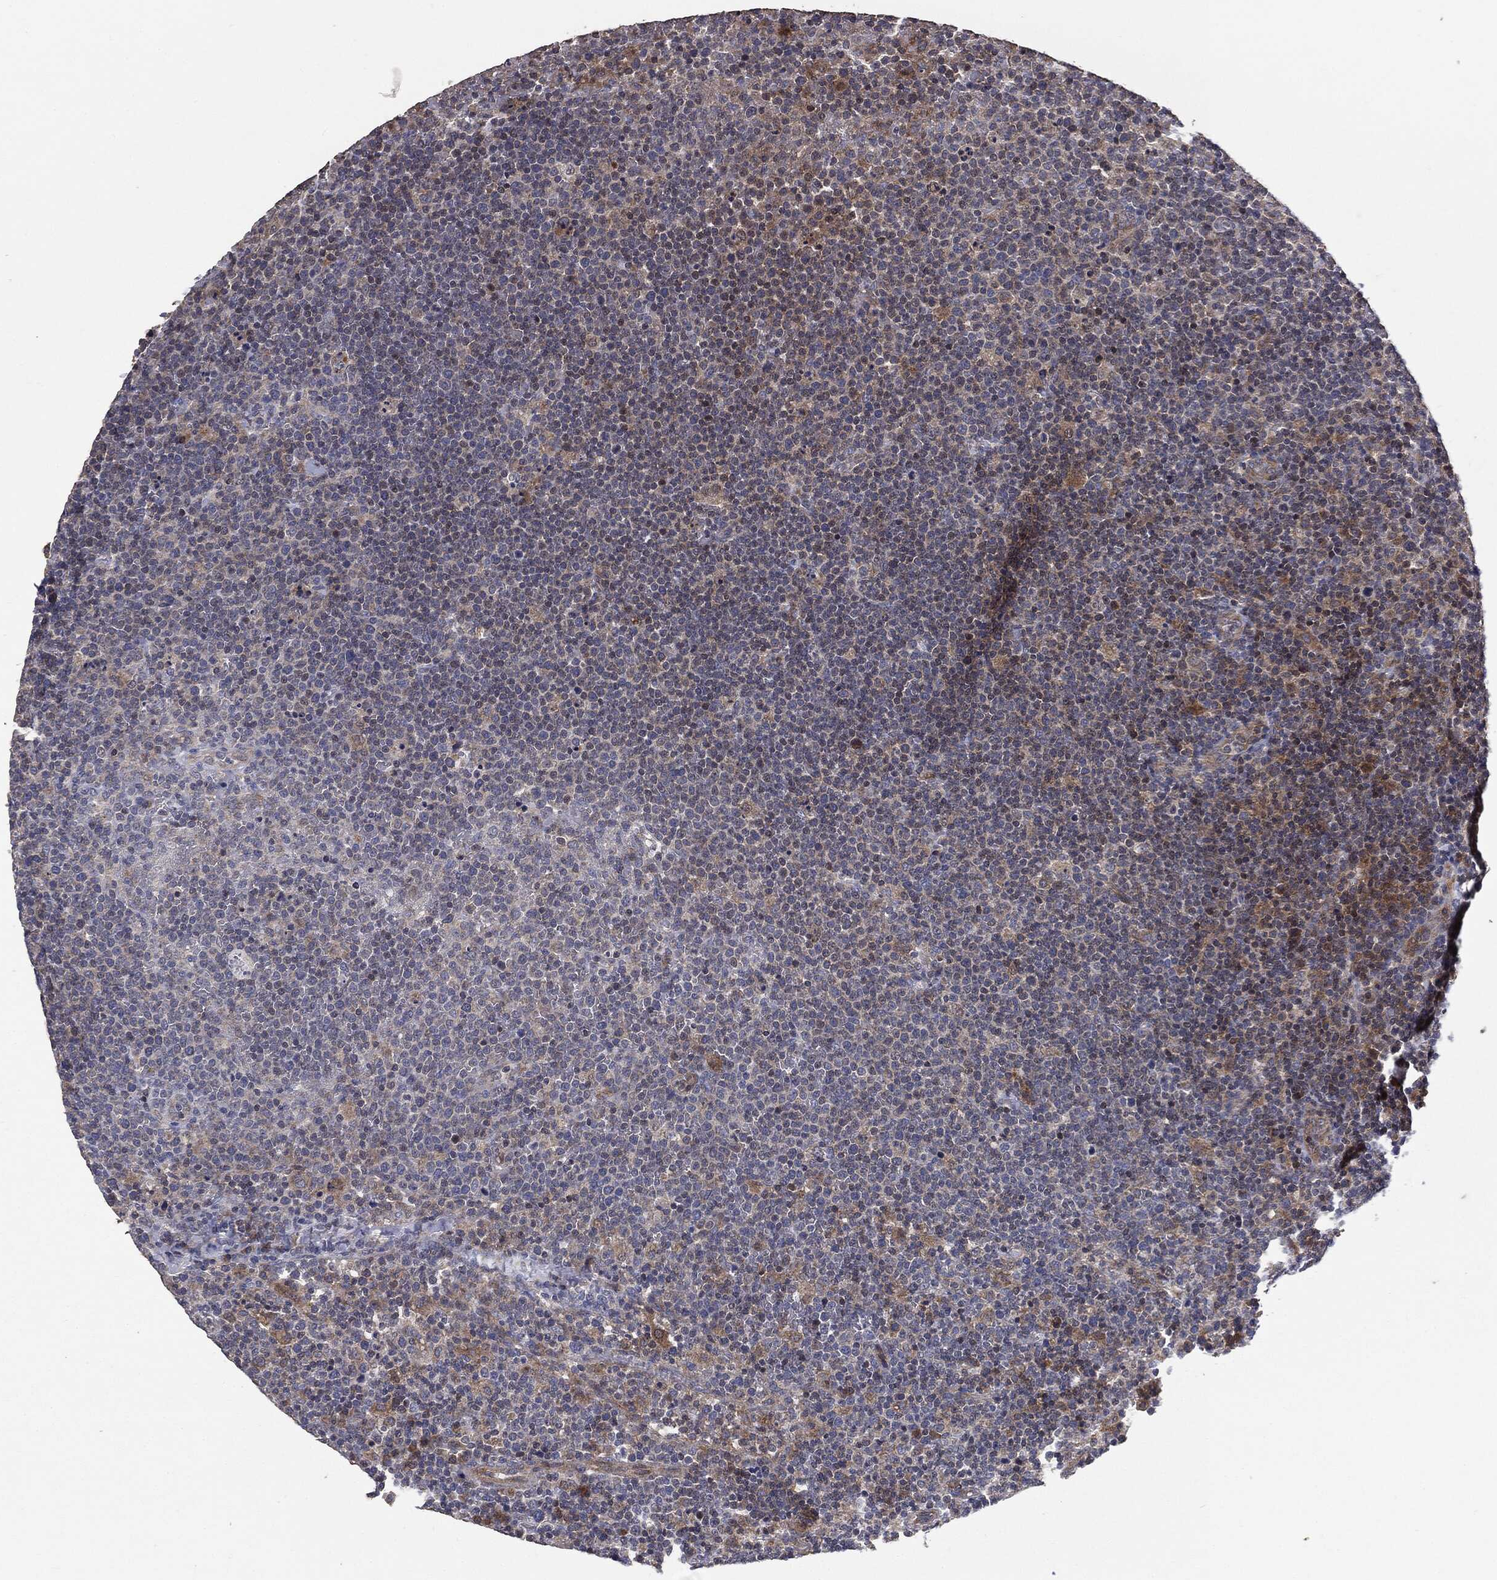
{"staining": {"intensity": "weak", "quantity": "<25%", "location": "cytoplasmic/membranous"}, "tissue": "lymphoma", "cell_type": "Tumor cells", "image_type": "cancer", "snomed": [{"axis": "morphology", "description": "Malignant lymphoma, non-Hodgkin's type, High grade"}, {"axis": "topography", "description": "Lymph node"}], "caption": "High-grade malignant lymphoma, non-Hodgkin's type stained for a protein using immunohistochemistry (IHC) demonstrates no expression tumor cells.", "gene": "MTOR", "patient": {"sex": "male", "age": 61}}